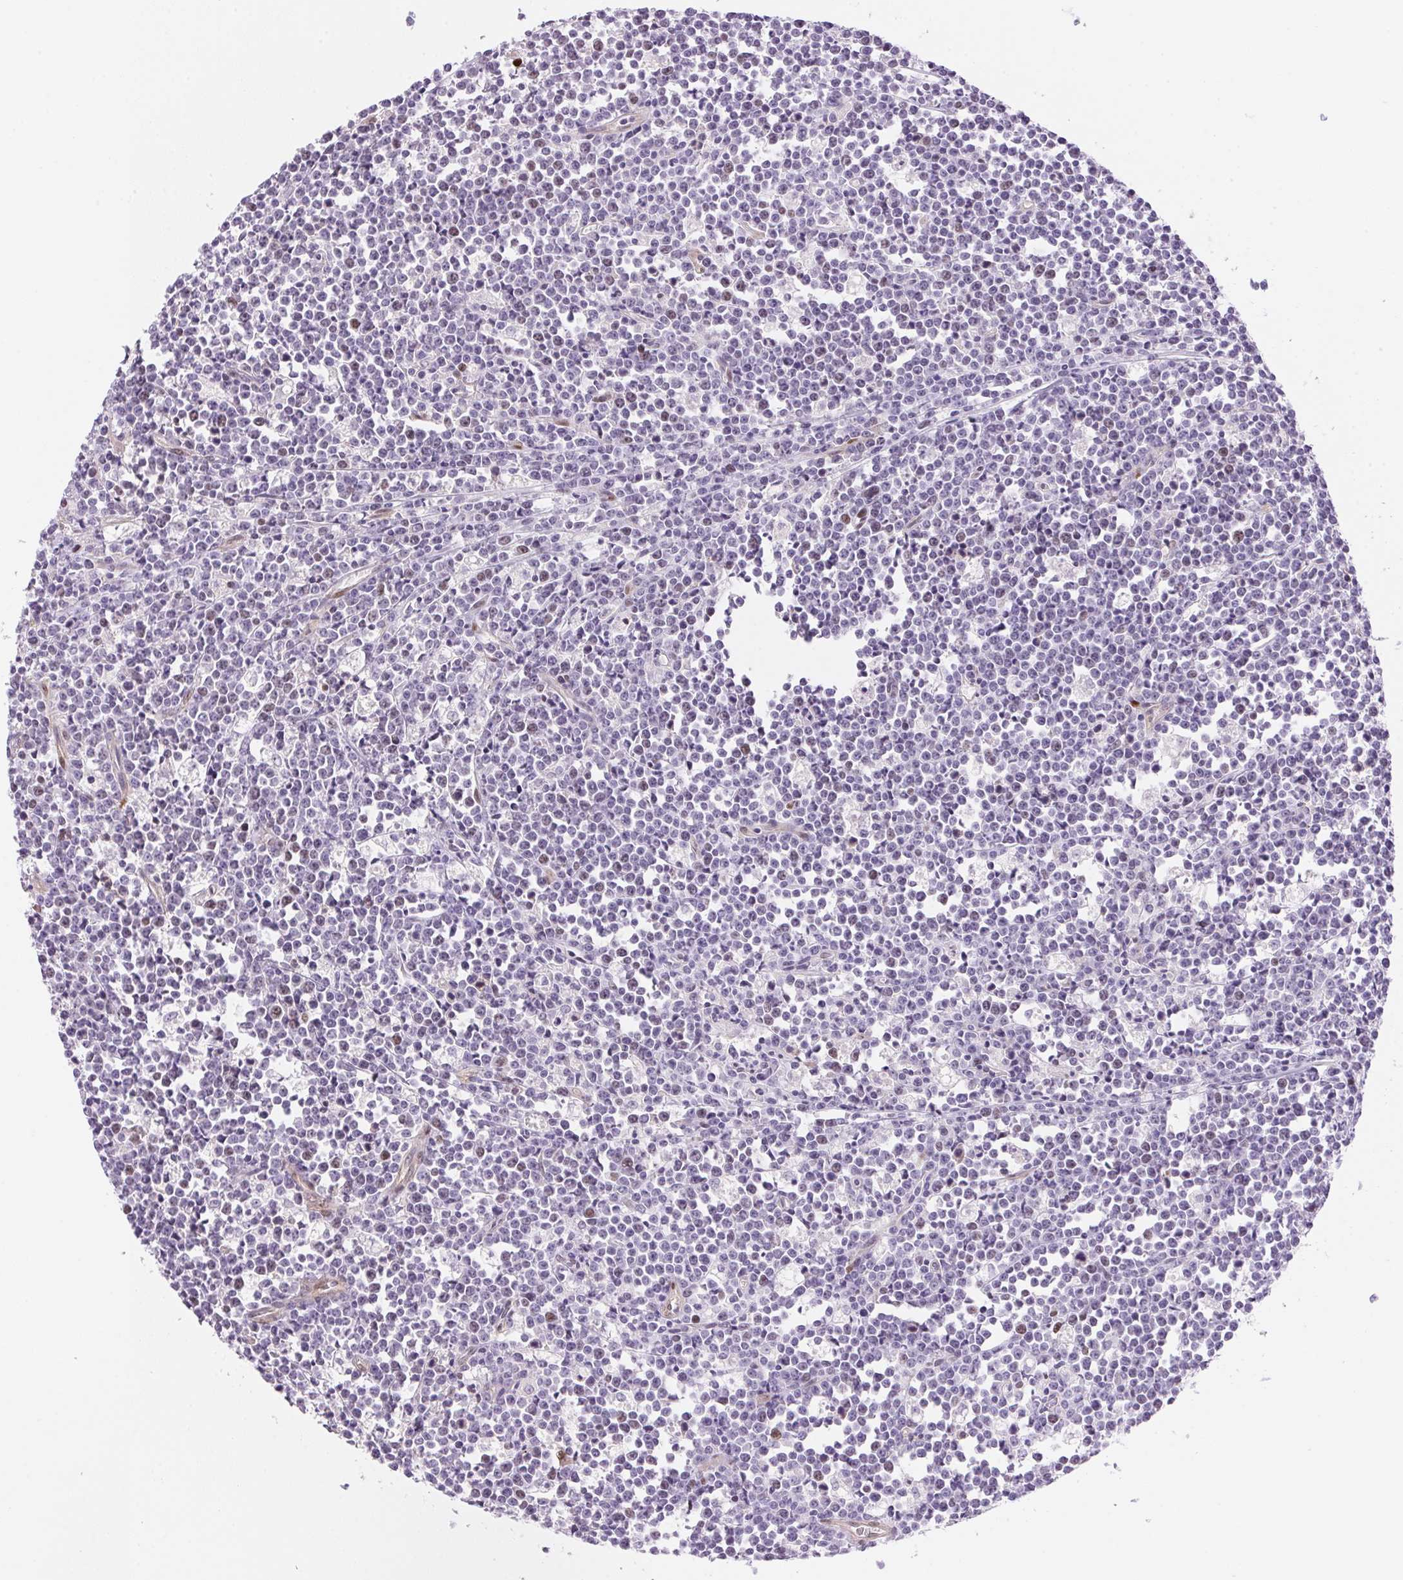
{"staining": {"intensity": "negative", "quantity": "none", "location": "none"}, "tissue": "lymphoma", "cell_type": "Tumor cells", "image_type": "cancer", "snomed": [{"axis": "morphology", "description": "Malignant lymphoma, non-Hodgkin's type, High grade"}, {"axis": "topography", "description": "Small intestine"}], "caption": "Immunohistochemistry (IHC) histopathology image of human lymphoma stained for a protein (brown), which exhibits no staining in tumor cells. (Brightfield microscopy of DAB (3,3'-diaminobenzidine) immunohistochemistry at high magnification).", "gene": "SMTN", "patient": {"sex": "female", "age": 56}}